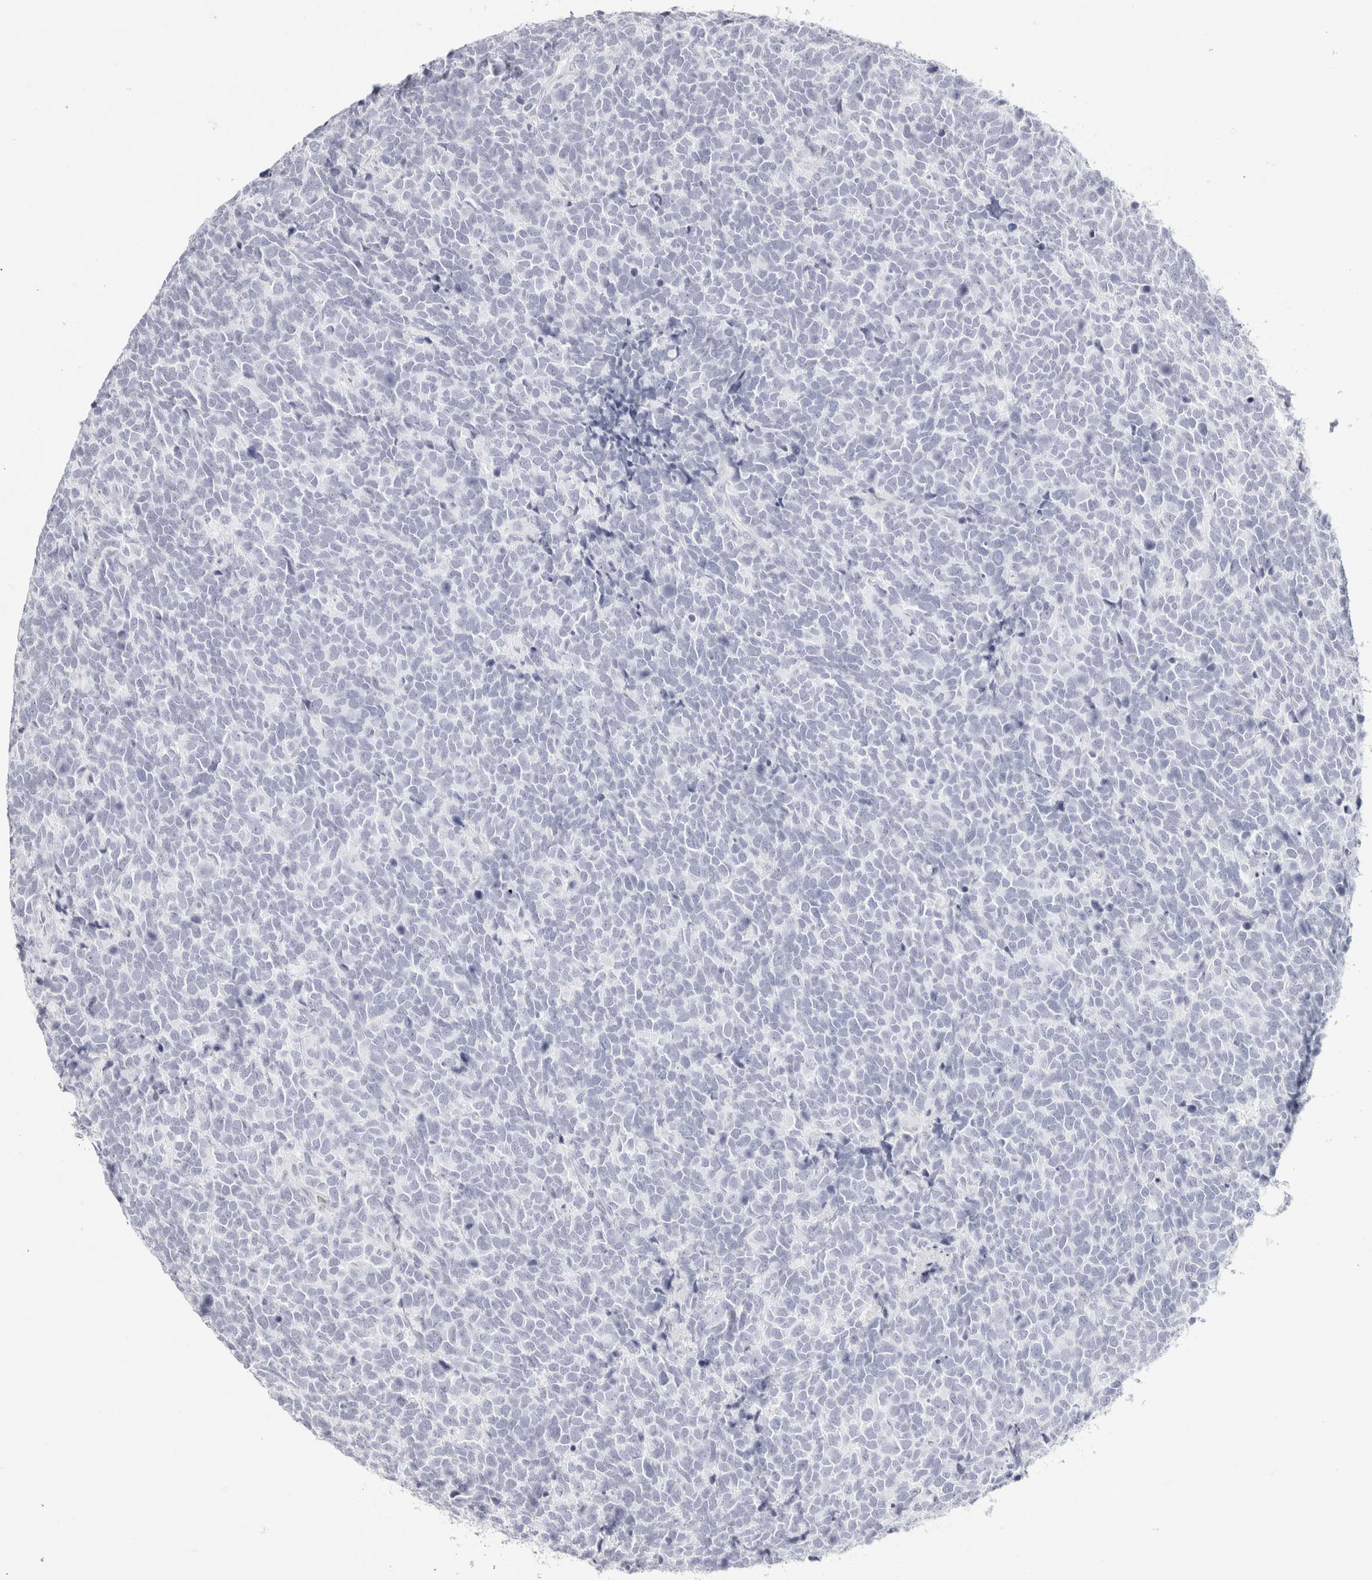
{"staining": {"intensity": "negative", "quantity": "none", "location": "none"}, "tissue": "urothelial cancer", "cell_type": "Tumor cells", "image_type": "cancer", "snomed": [{"axis": "morphology", "description": "Urothelial carcinoma, High grade"}, {"axis": "topography", "description": "Urinary bladder"}], "caption": "Urothelial cancer stained for a protein using IHC displays no positivity tumor cells.", "gene": "GARIN1A", "patient": {"sex": "female", "age": 82}}